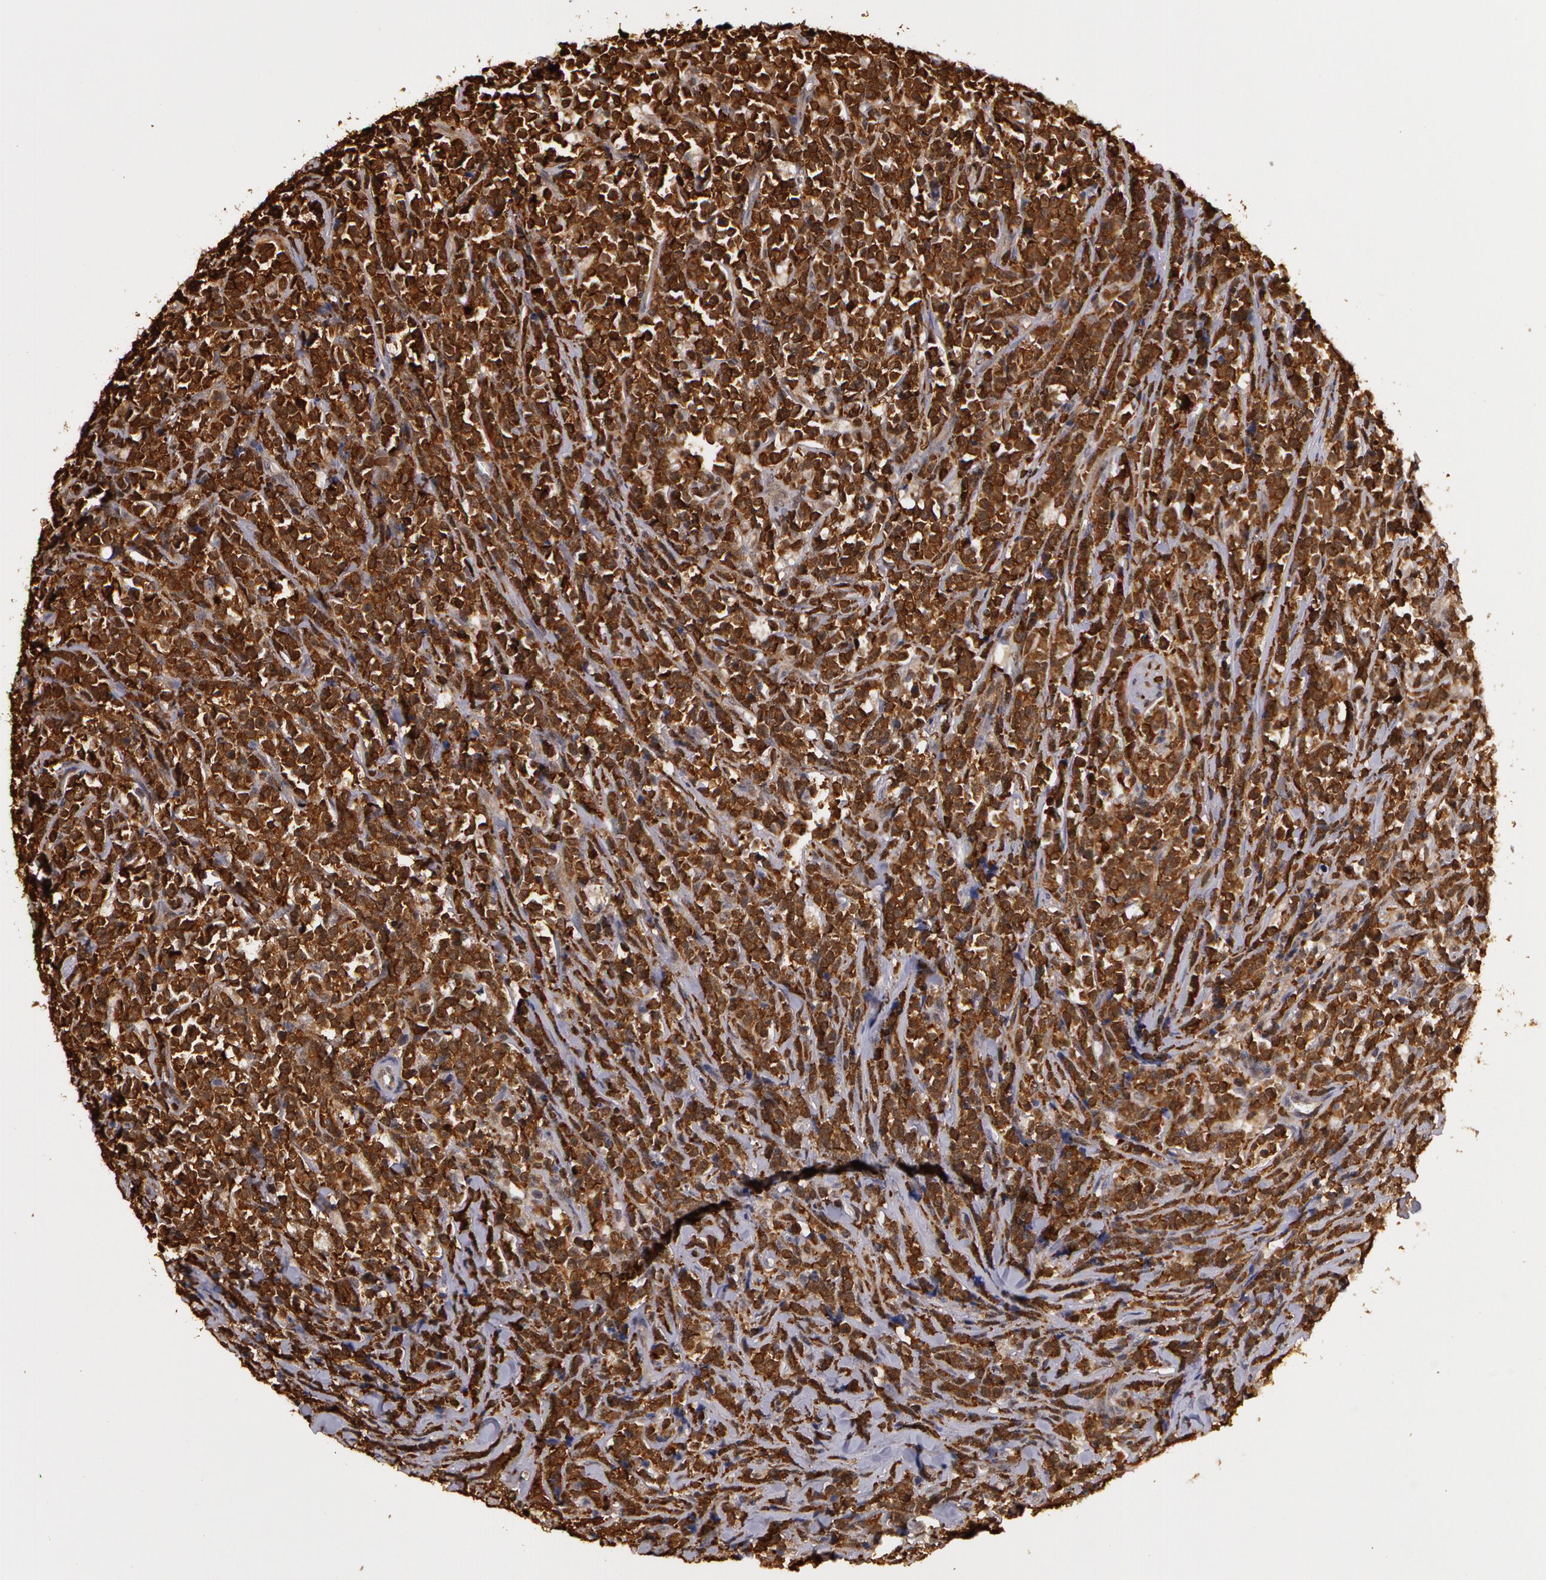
{"staining": {"intensity": "strong", "quantity": ">75%", "location": "cytoplasmic/membranous"}, "tissue": "lymphoma", "cell_type": "Tumor cells", "image_type": "cancer", "snomed": [{"axis": "morphology", "description": "Malignant lymphoma, non-Hodgkin's type, High grade"}, {"axis": "topography", "description": "Small intestine"}, {"axis": "topography", "description": "Colon"}], "caption": "A high-resolution histopathology image shows IHC staining of high-grade malignant lymphoma, non-Hodgkin's type, which demonstrates strong cytoplasmic/membranous expression in approximately >75% of tumor cells. (Brightfield microscopy of DAB IHC at high magnification).", "gene": "AHSA1", "patient": {"sex": "male", "age": 8}}